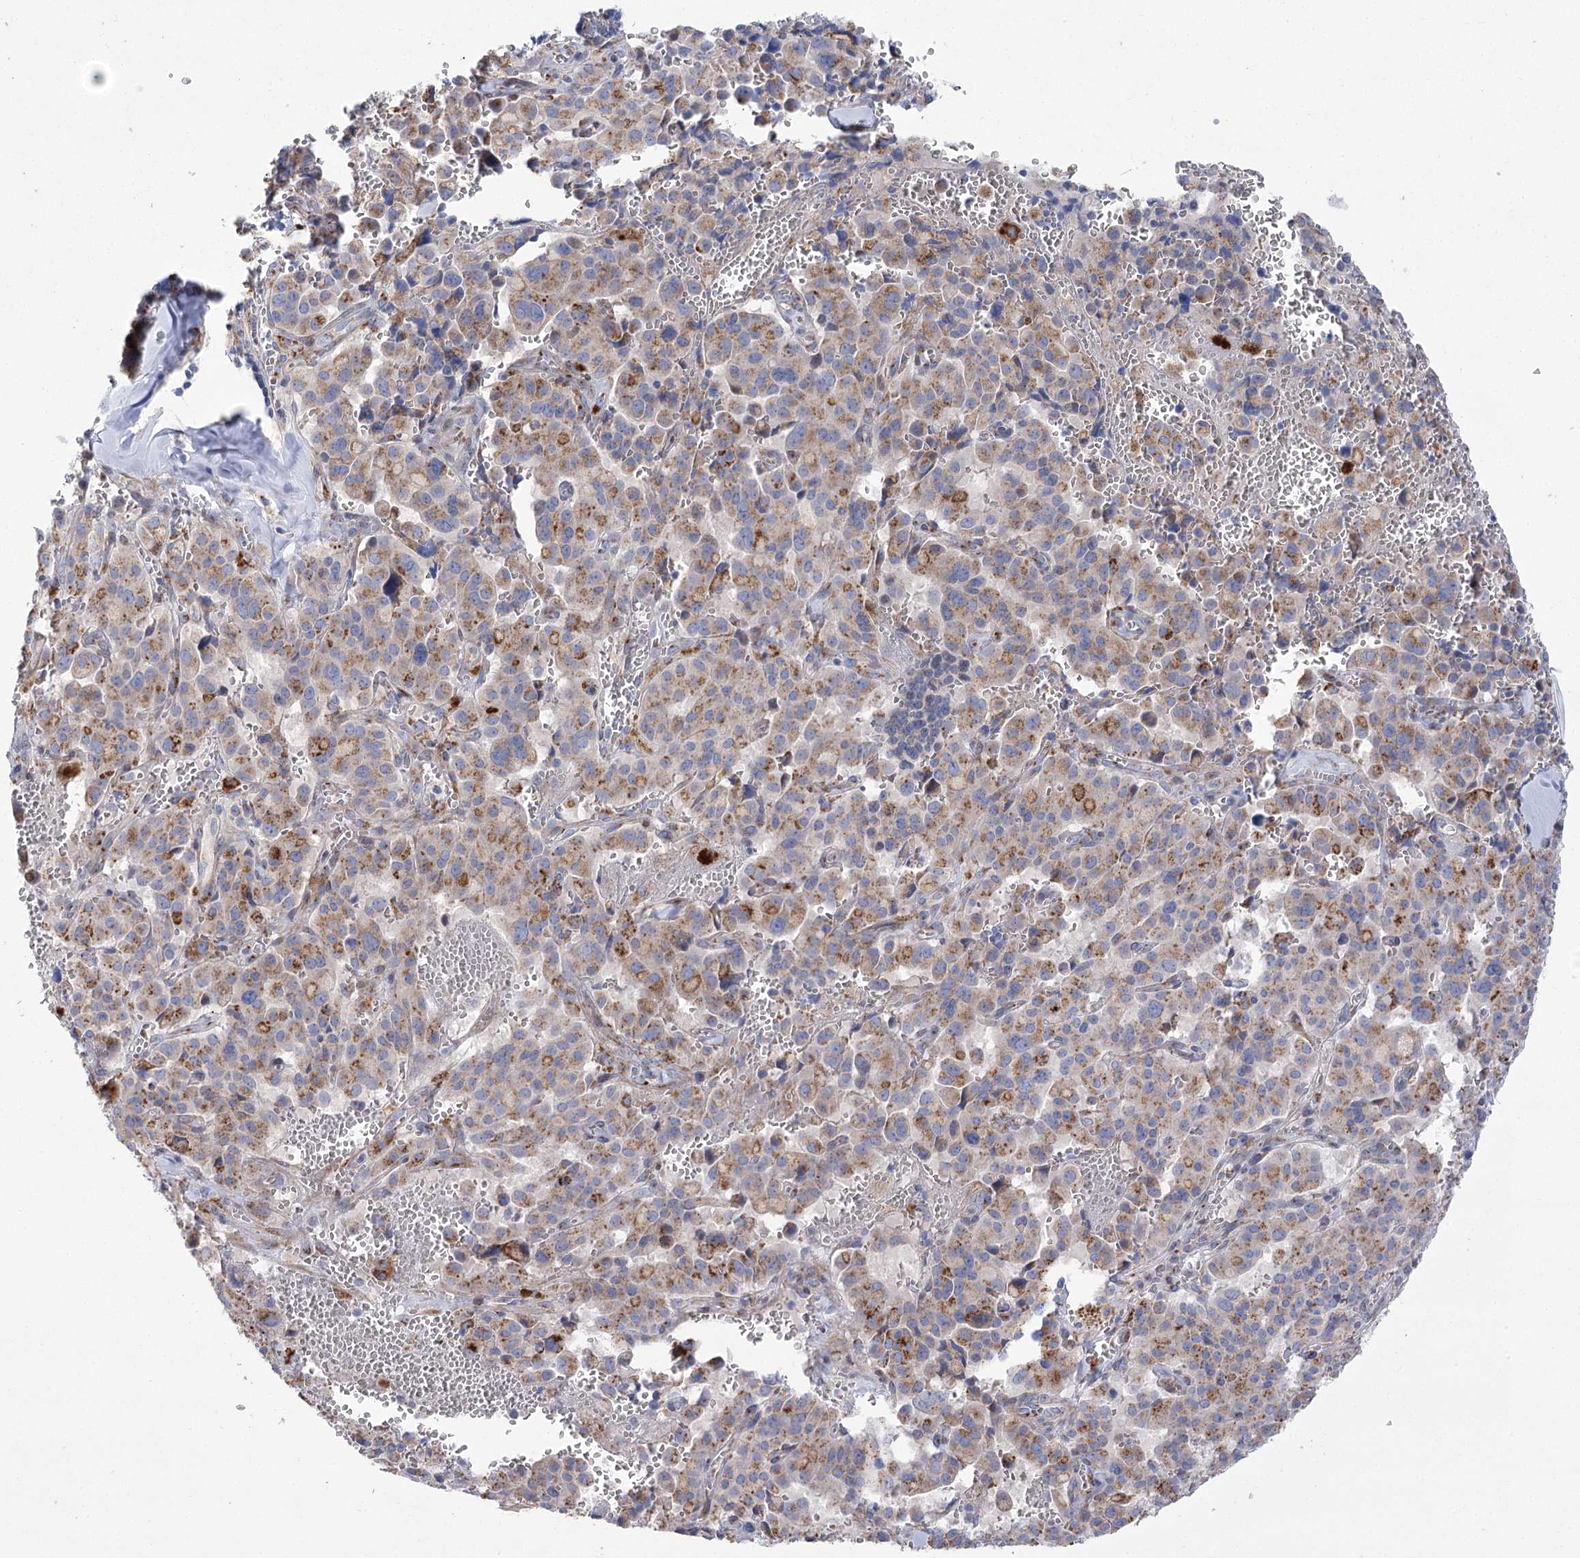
{"staining": {"intensity": "moderate", "quantity": ">75%", "location": "cytoplasmic/membranous"}, "tissue": "pancreatic cancer", "cell_type": "Tumor cells", "image_type": "cancer", "snomed": [{"axis": "morphology", "description": "Adenocarcinoma, NOS"}, {"axis": "topography", "description": "Pancreas"}], "caption": "An IHC photomicrograph of neoplastic tissue is shown. Protein staining in brown labels moderate cytoplasmic/membranous positivity in pancreatic cancer (adenocarcinoma) within tumor cells.", "gene": "NME7", "patient": {"sex": "male", "age": 65}}